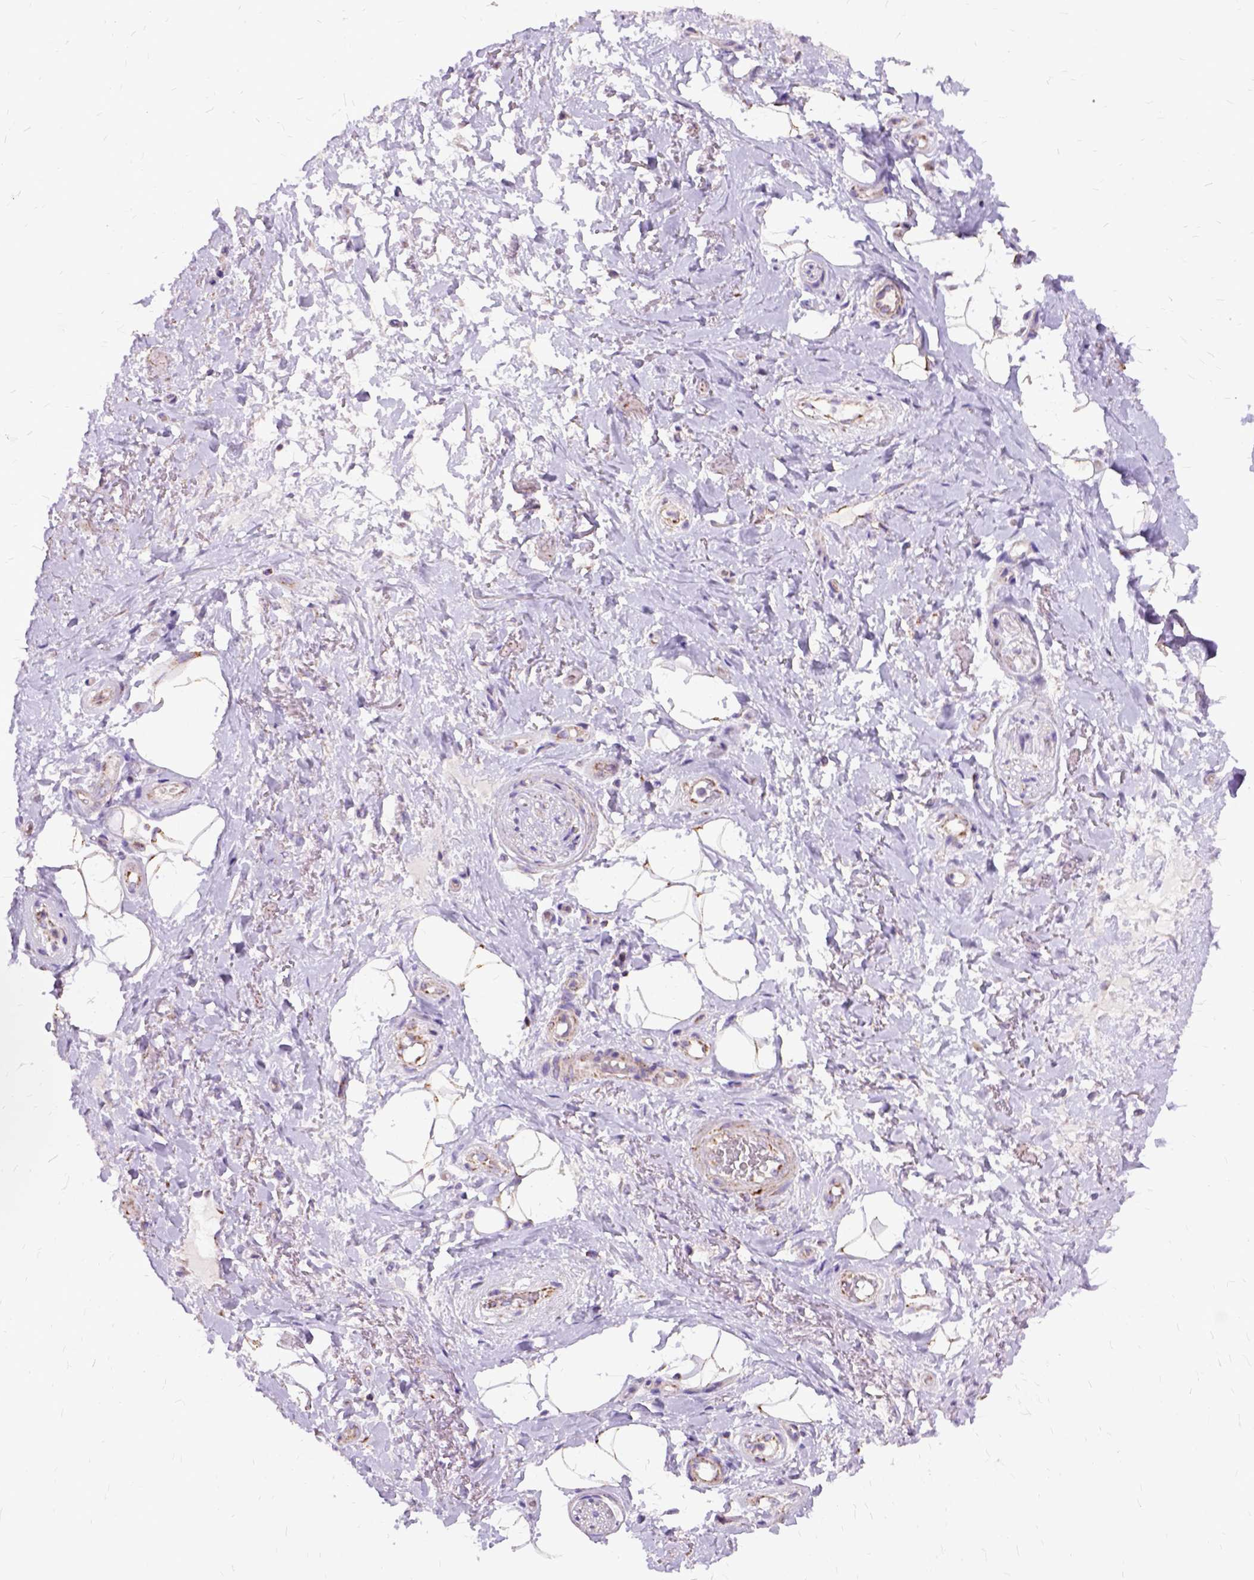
{"staining": {"intensity": "moderate", "quantity": ">75%", "location": "cytoplasmic/membranous"}, "tissue": "adipose tissue", "cell_type": "Adipocytes", "image_type": "normal", "snomed": [{"axis": "morphology", "description": "Normal tissue, NOS"}, {"axis": "topography", "description": "Anal"}, {"axis": "topography", "description": "Peripheral nerve tissue"}], "caption": "Adipose tissue stained with a protein marker displays moderate staining in adipocytes.", "gene": "OXCT1", "patient": {"sex": "male", "age": 53}}